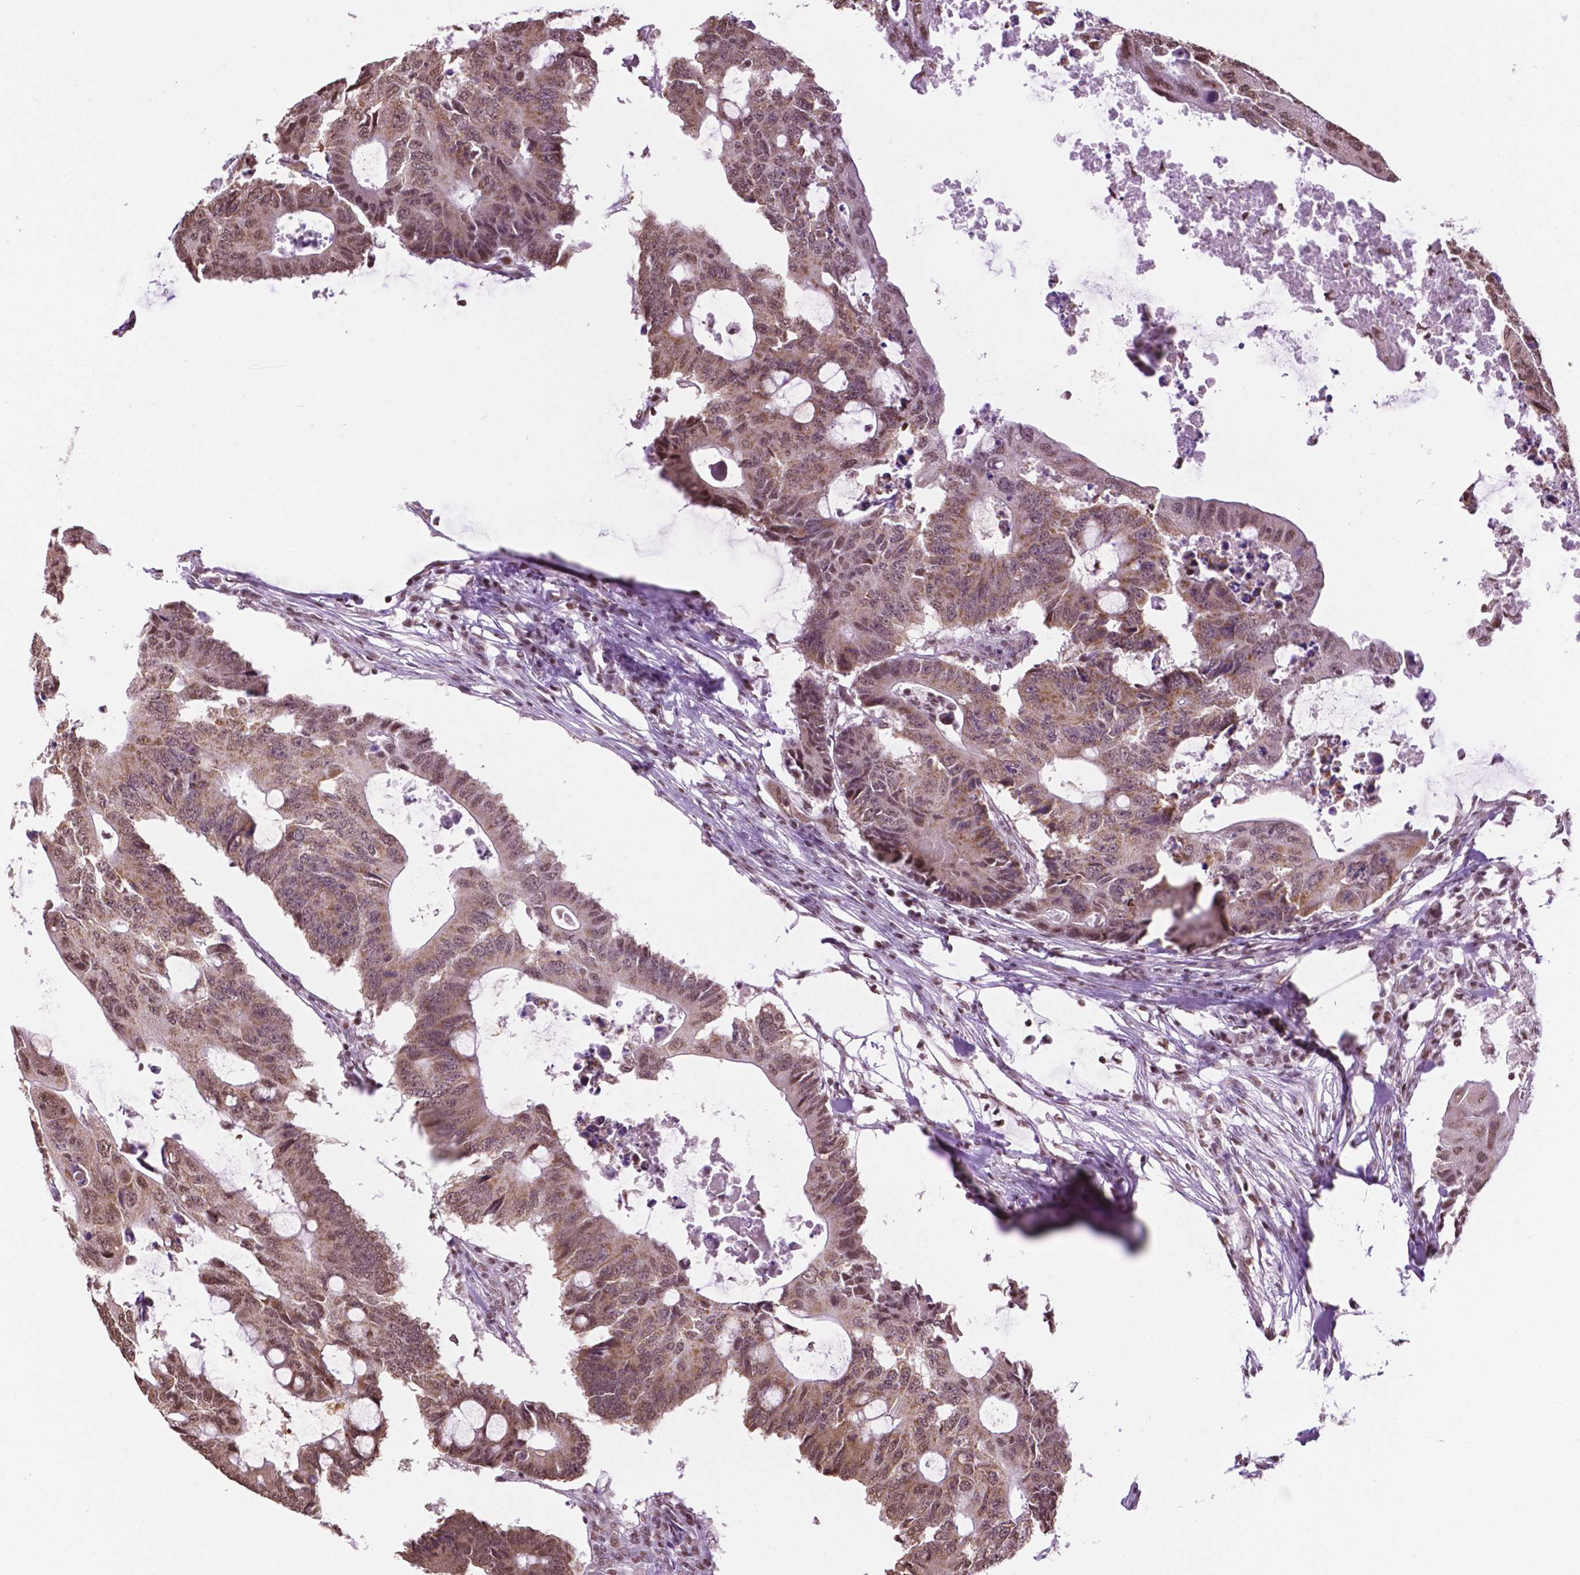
{"staining": {"intensity": "moderate", "quantity": ">75%", "location": "cytoplasmic/membranous,nuclear"}, "tissue": "colorectal cancer", "cell_type": "Tumor cells", "image_type": "cancer", "snomed": [{"axis": "morphology", "description": "Adenocarcinoma, NOS"}, {"axis": "topography", "description": "Colon"}], "caption": "Colorectal adenocarcinoma was stained to show a protein in brown. There is medium levels of moderate cytoplasmic/membranous and nuclear positivity in about >75% of tumor cells.", "gene": "COL23A1", "patient": {"sex": "male", "age": 71}}